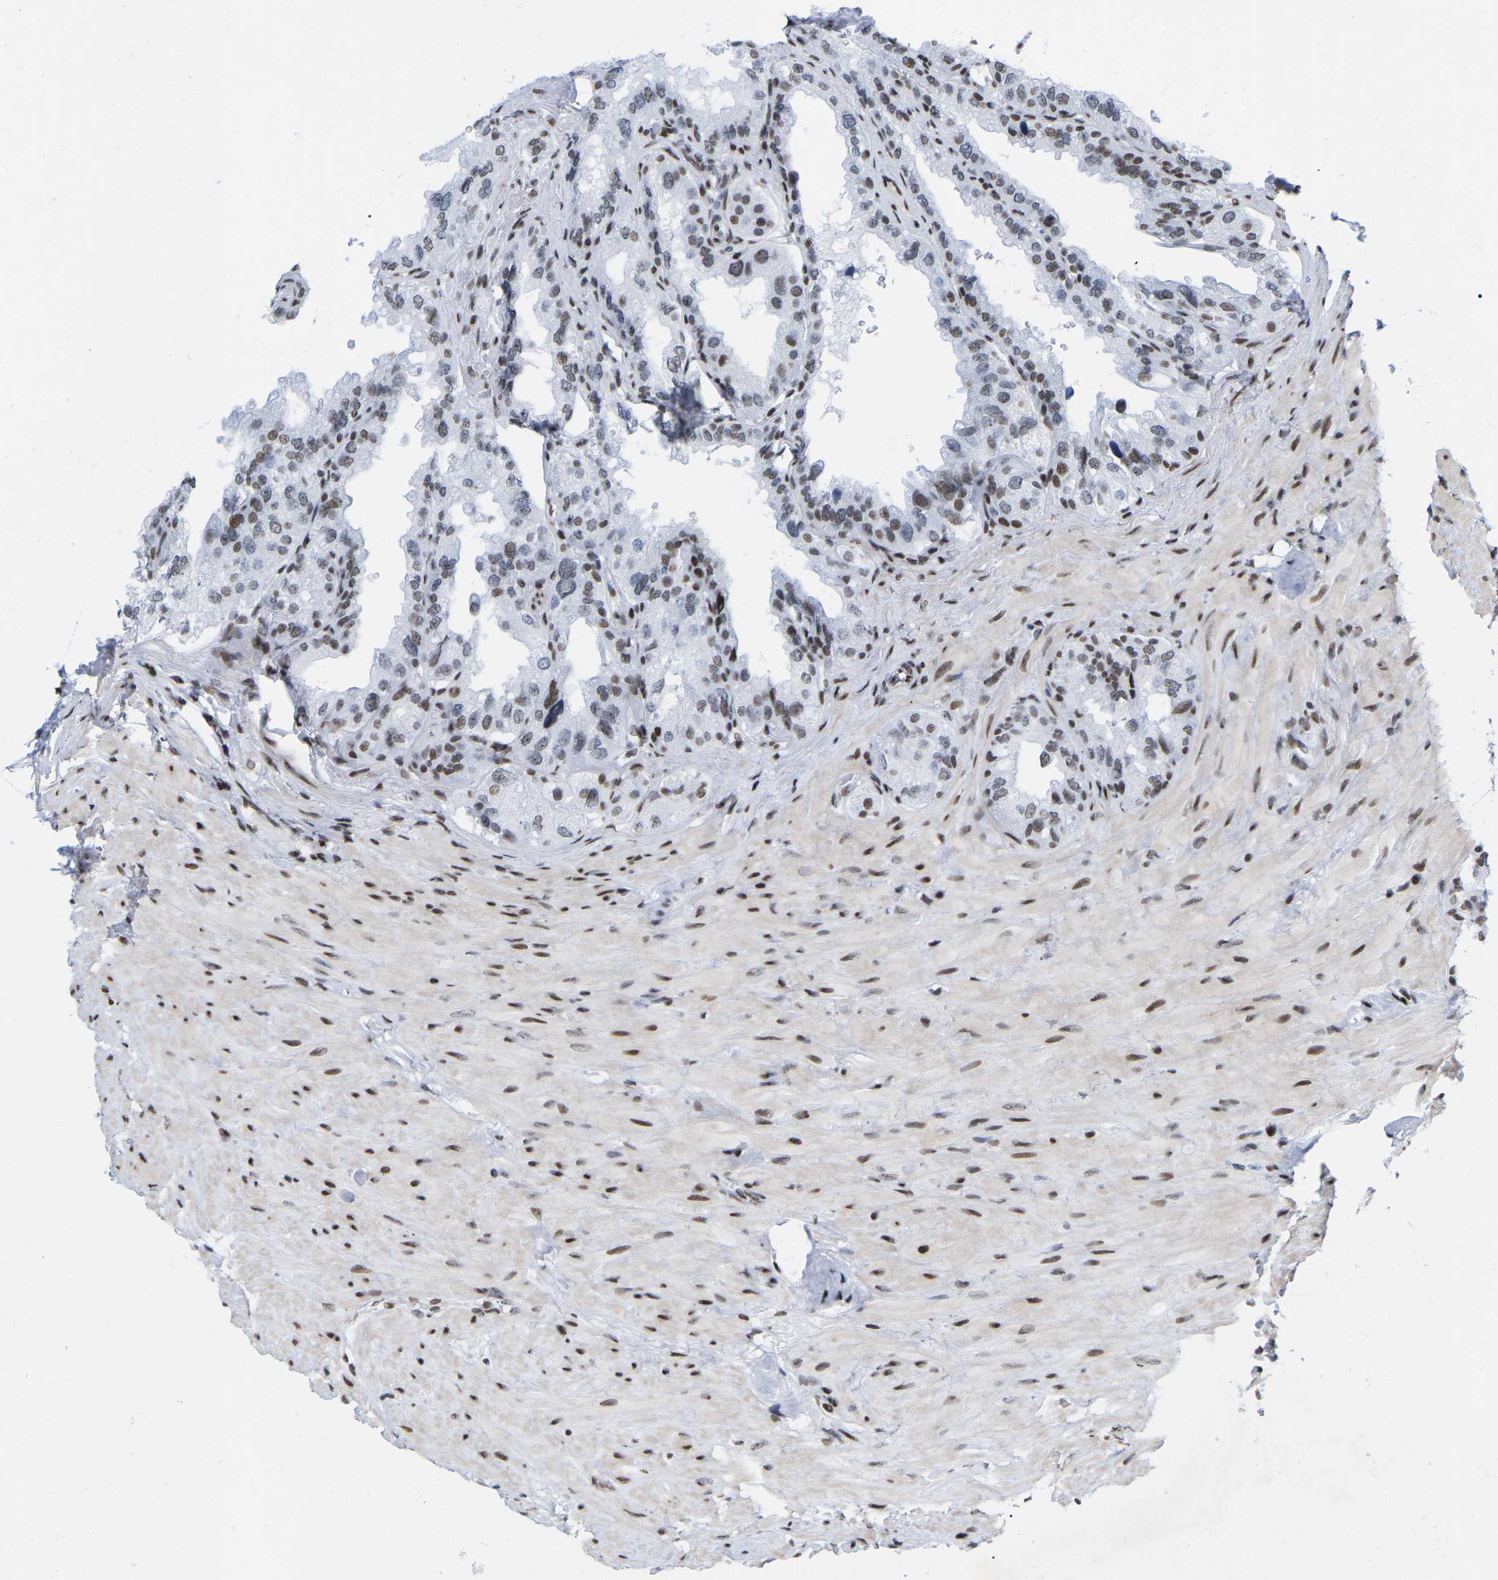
{"staining": {"intensity": "weak", "quantity": "25%-75%", "location": "nuclear"}, "tissue": "seminal vesicle", "cell_type": "Glandular cells", "image_type": "normal", "snomed": [{"axis": "morphology", "description": "Normal tissue, NOS"}, {"axis": "topography", "description": "Seminal veicle"}], "caption": "Glandular cells exhibit weak nuclear staining in approximately 25%-75% of cells in unremarkable seminal vesicle.", "gene": "PRCC", "patient": {"sex": "male", "age": 68}}